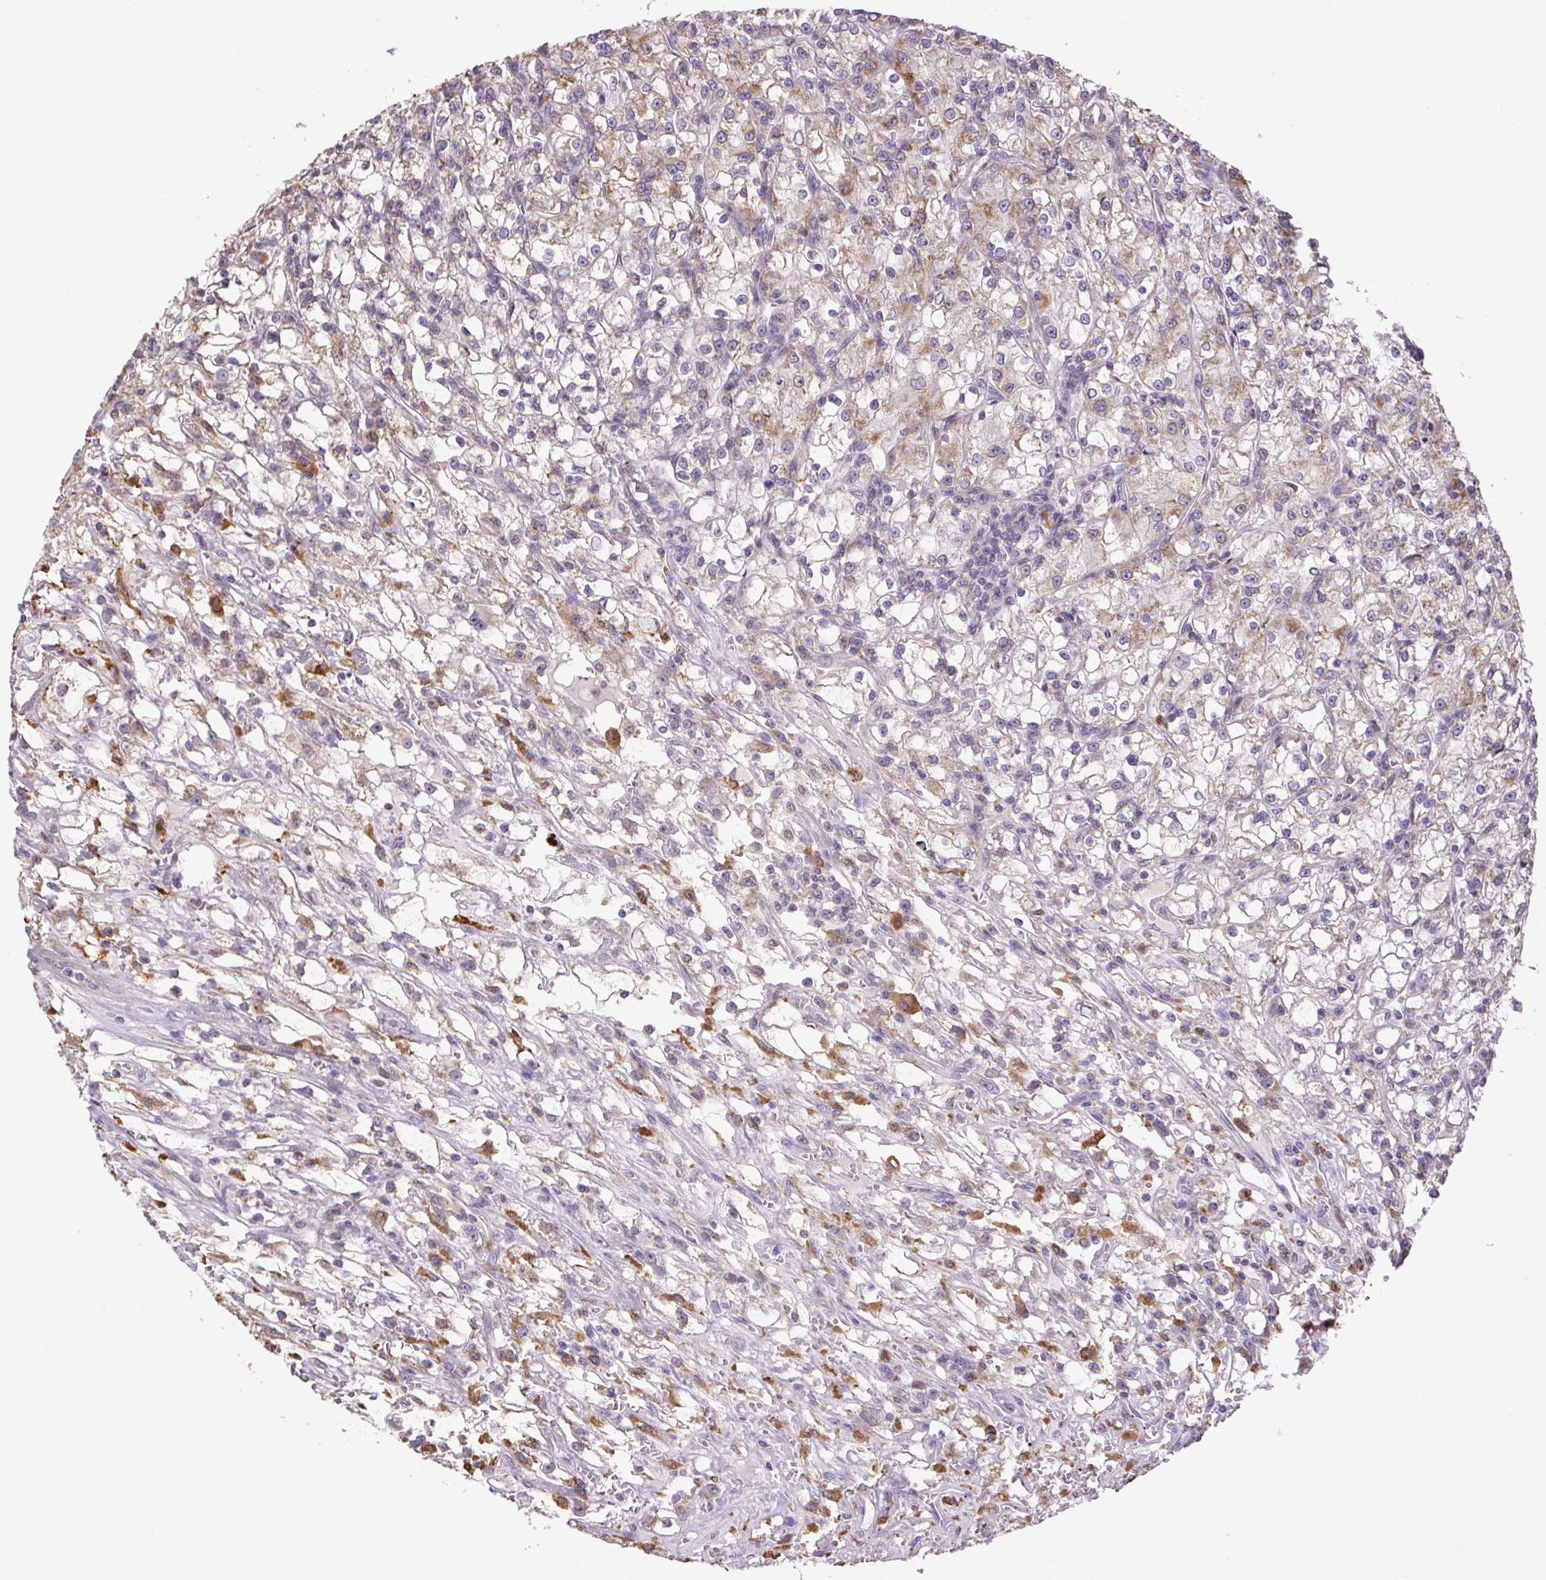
{"staining": {"intensity": "moderate", "quantity": "<25%", "location": "cytoplasmic/membranous"}, "tissue": "renal cancer", "cell_type": "Tumor cells", "image_type": "cancer", "snomed": [{"axis": "morphology", "description": "Adenocarcinoma, NOS"}, {"axis": "topography", "description": "Kidney"}], "caption": "Brown immunohistochemical staining in human renal adenocarcinoma shows moderate cytoplasmic/membranous staining in approximately <25% of tumor cells.", "gene": "SGF29", "patient": {"sex": "female", "age": 59}}